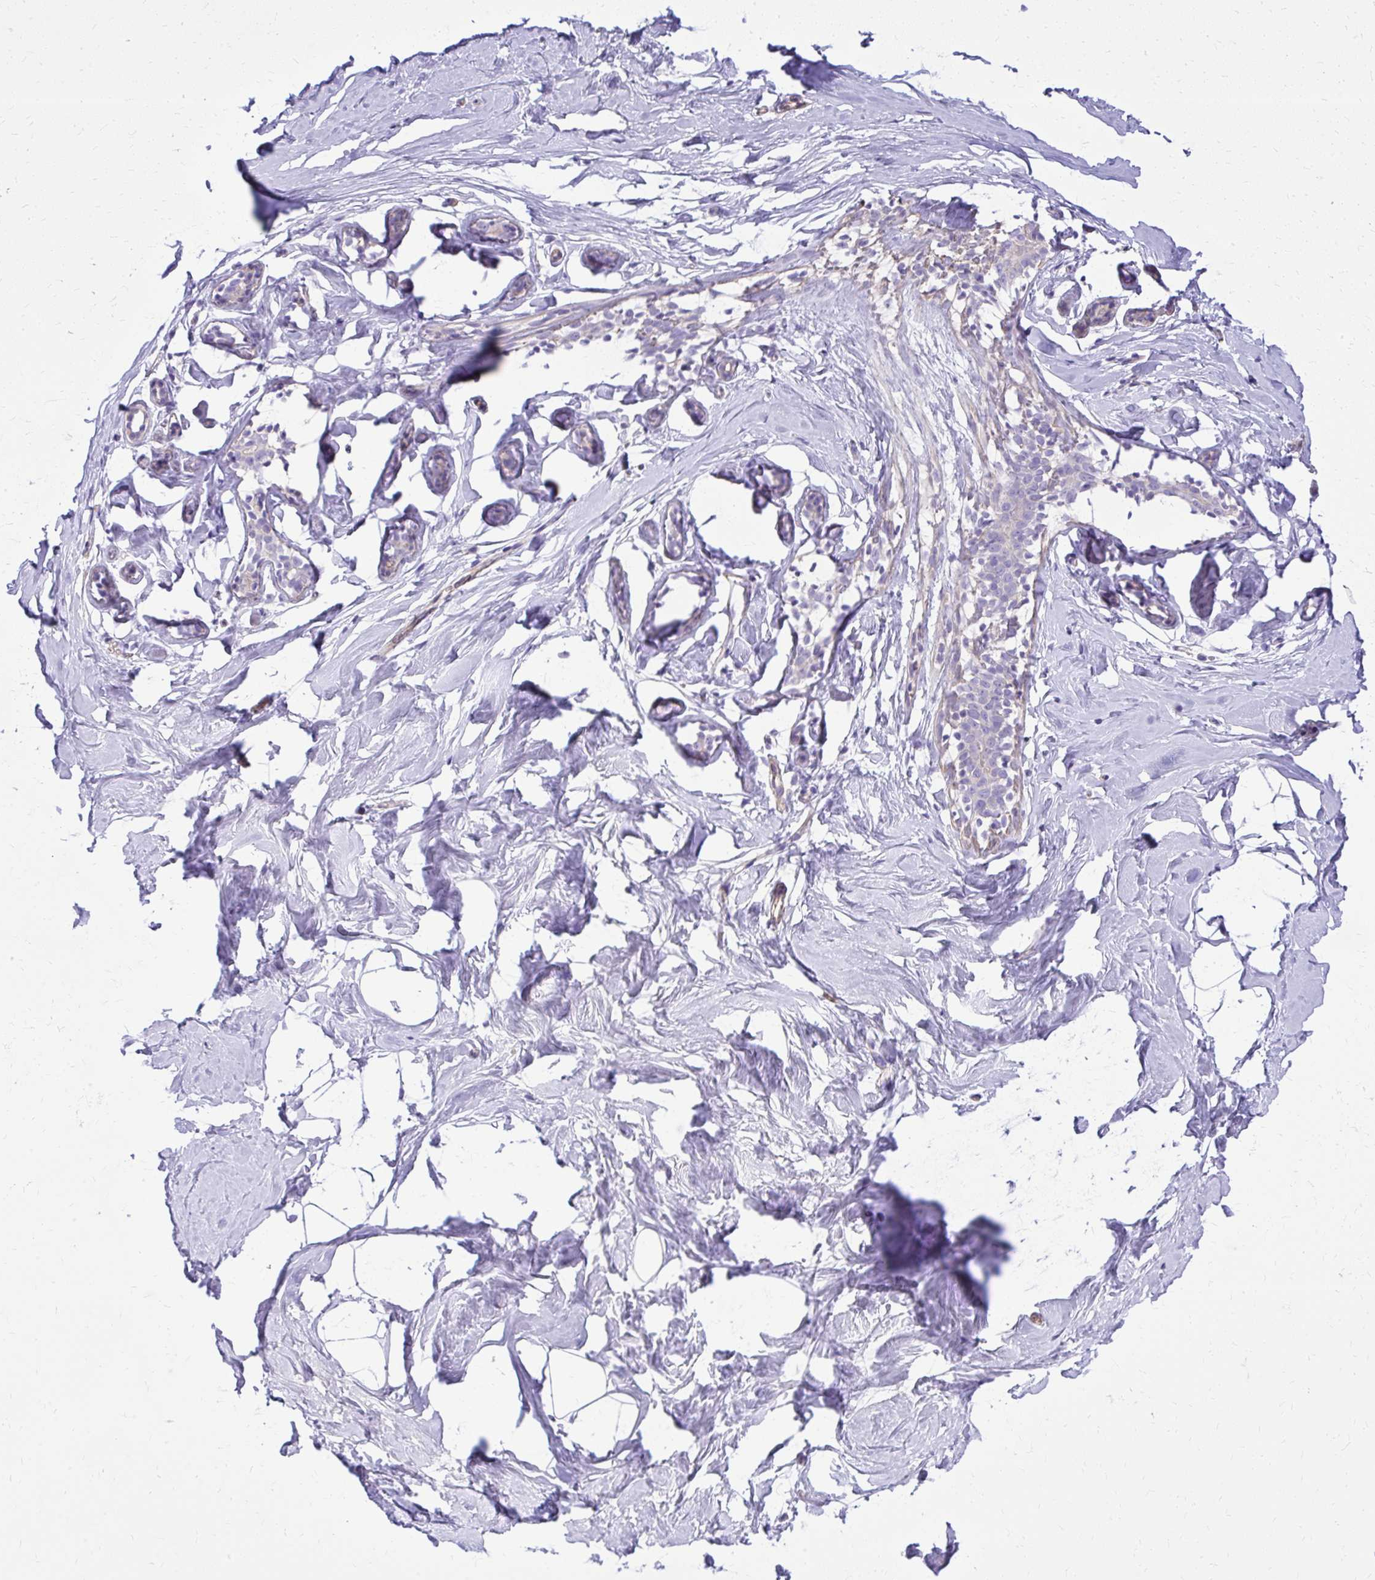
{"staining": {"intensity": "negative", "quantity": "none", "location": "none"}, "tissue": "breast", "cell_type": "Adipocytes", "image_type": "normal", "snomed": [{"axis": "morphology", "description": "Normal tissue, NOS"}, {"axis": "topography", "description": "Breast"}], "caption": "Protein analysis of benign breast demonstrates no significant positivity in adipocytes.", "gene": "RUNDC3B", "patient": {"sex": "female", "age": 32}}